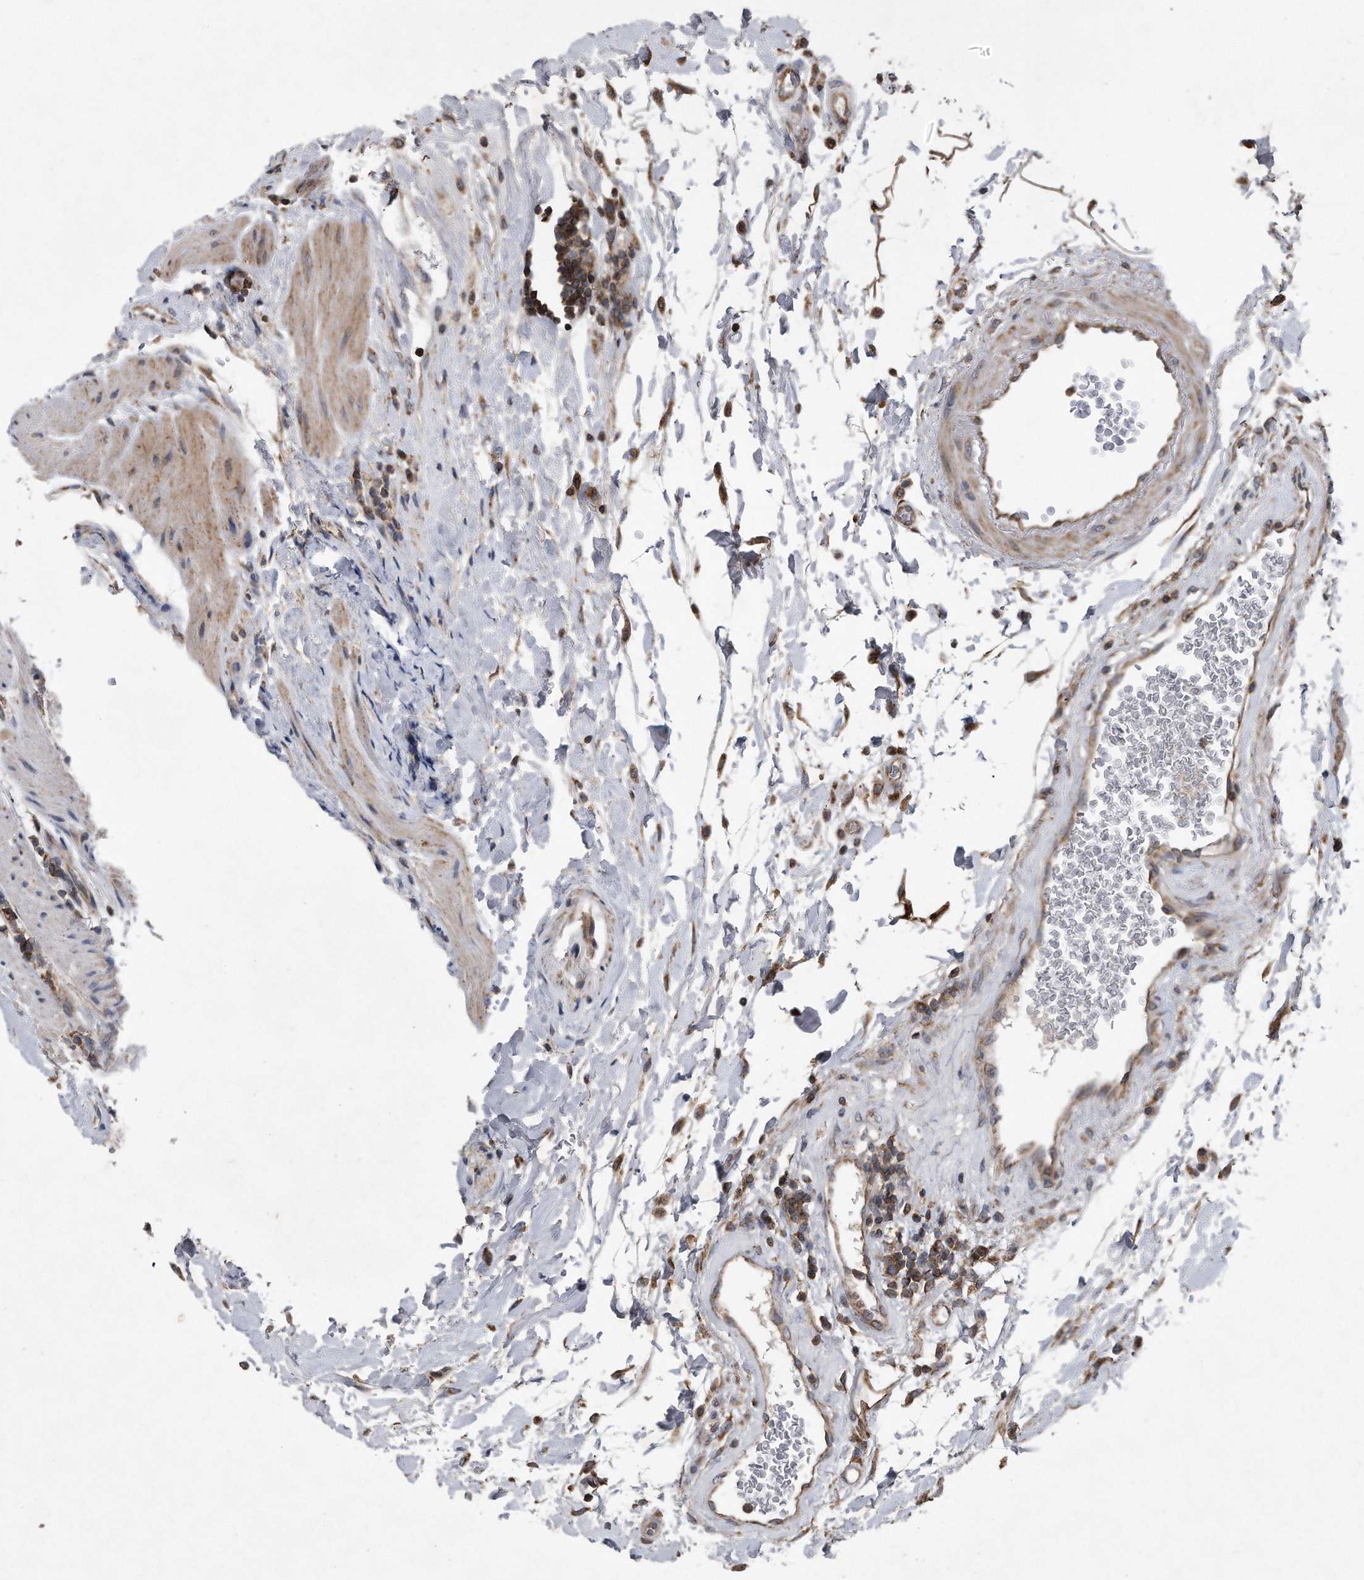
{"staining": {"intensity": "moderate", "quantity": ">75%", "location": "cytoplasmic/membranous"}, "tissue": "colon", "cell_type": "Endothelial cells", "image_type": "normal", "snomed": [{"axis": "morphology", "description": "Normal tissue, NOS"}, {"axis": "topography", "description": "Colon"}], "caption": "A brown stain shows moderate cytoplasmic/membranous expression of a protein in endothelial cells of unremarkable human colon. (Stains: DAB in brown, nuclei in blue, Microscopy: brightfield microscopy at high magnification).", "gene": "ALPK2", "patient": {"sex": "female", "age": 79}}